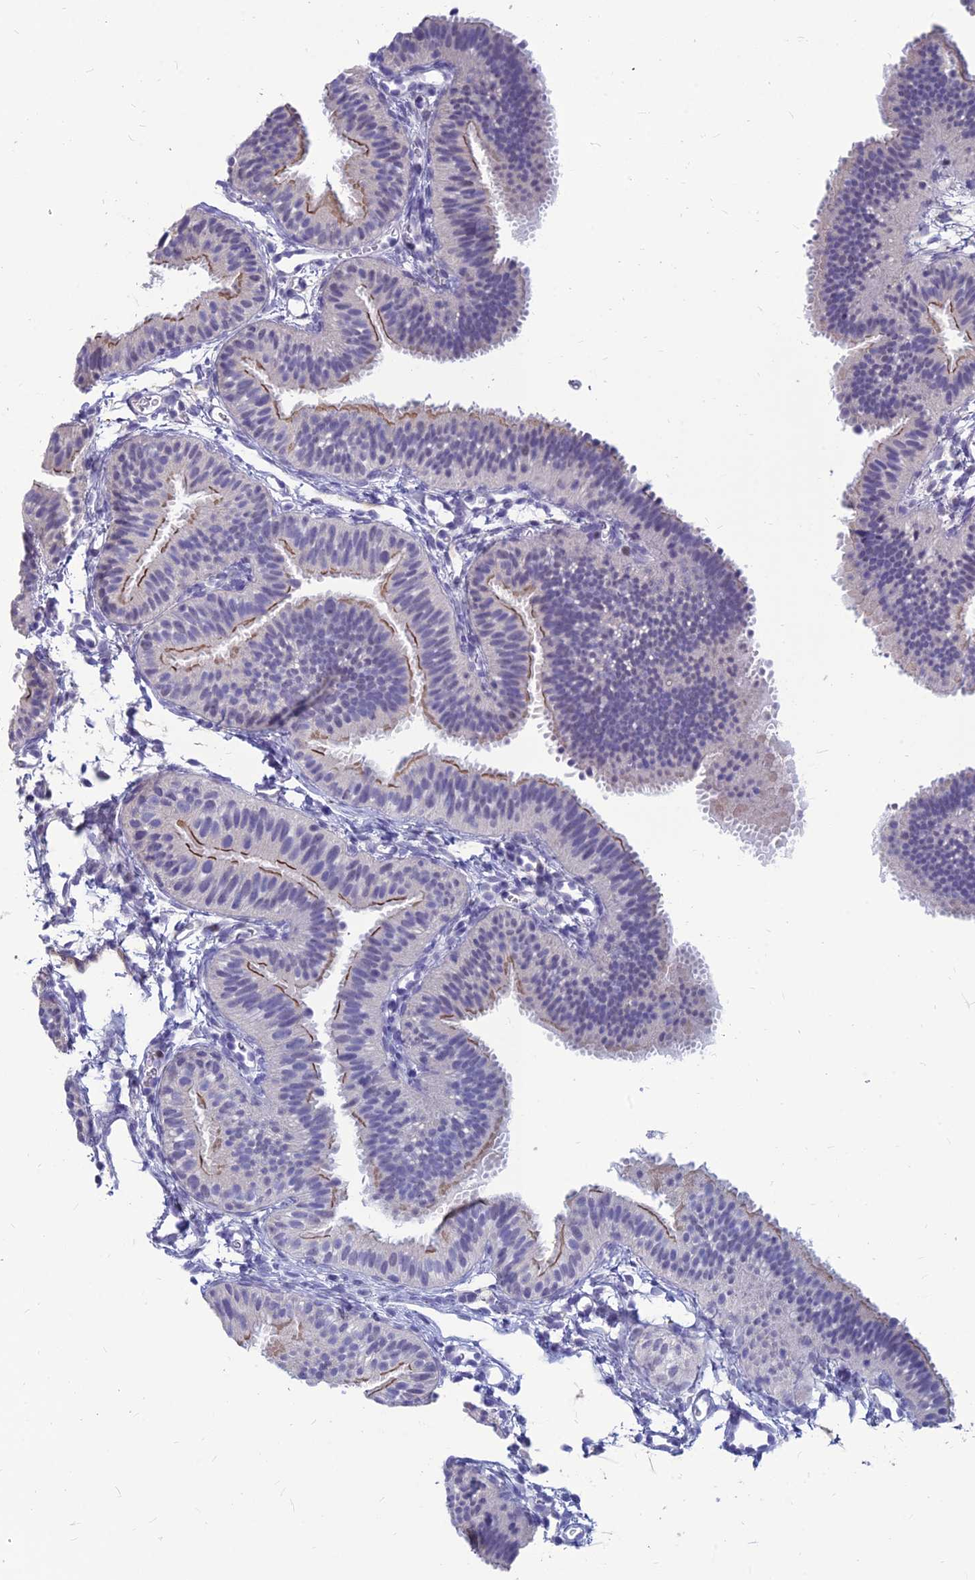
{"staining": {"intensity": "moderate", "quantity": "25%-75%", "location": "cytoplasmic/membranous"}, "tissue": "fallopian tube", "cell_type": "Glandular cells", "image_type": "normal", "snomed": [{"axis": "morphology", "description": "Normal tissue, NOS"}, {"axis": "topography", "description": "Fallopian tube"}], "caption": "An IHC micrograph of normal tissue is shown. Protein staining in brown shows moderate cytoplasmic/membranous positivity in fallopian tube within glandular cells.", "gene": "GOLGA6A", "patient": {"sex": "female", "age": 35}}